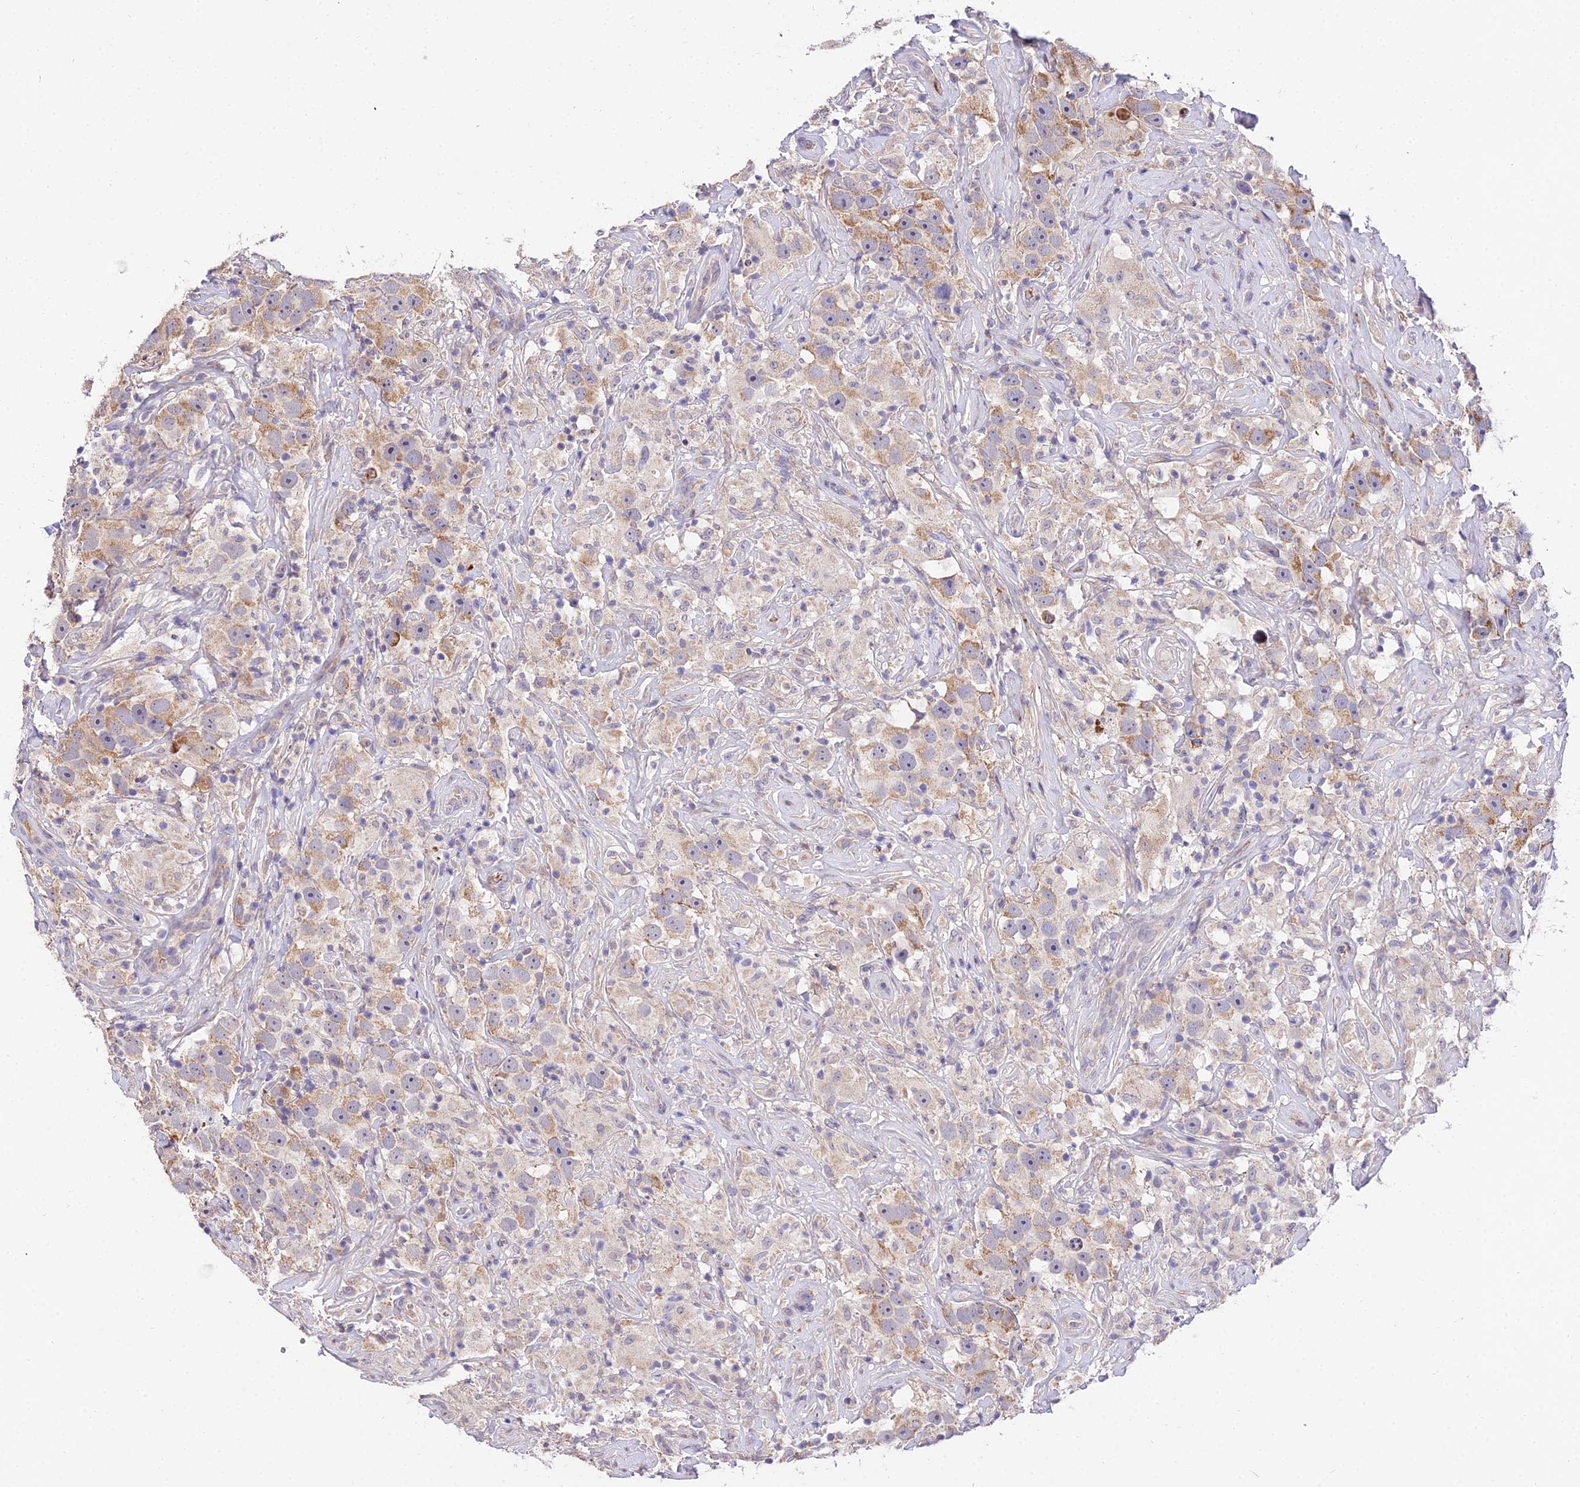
{"staining": {"intensity": "weak", "quantity": "25%-75%", "location": "cytoplasmic/membranous"}, "tissue": "testis cancer", "cell_type": "Tumor cells", "image_type": "cancer", "snomed": [{"axis": "morphology", "description": "Seminoma, NOS"}, {"axis": "topography", "description": "Testis"}], "caption": "Tumor cells display weak cytoplasmic/membranous positivity in approximately 25%-75% of cells in testis seminoma. (DAB (3,3'-diaminobenzidine) IHC, brown staining for protein, blue staining for nuclei).", "gene": "WDR5B", "patient": {"sex": "male", "age": 49}}